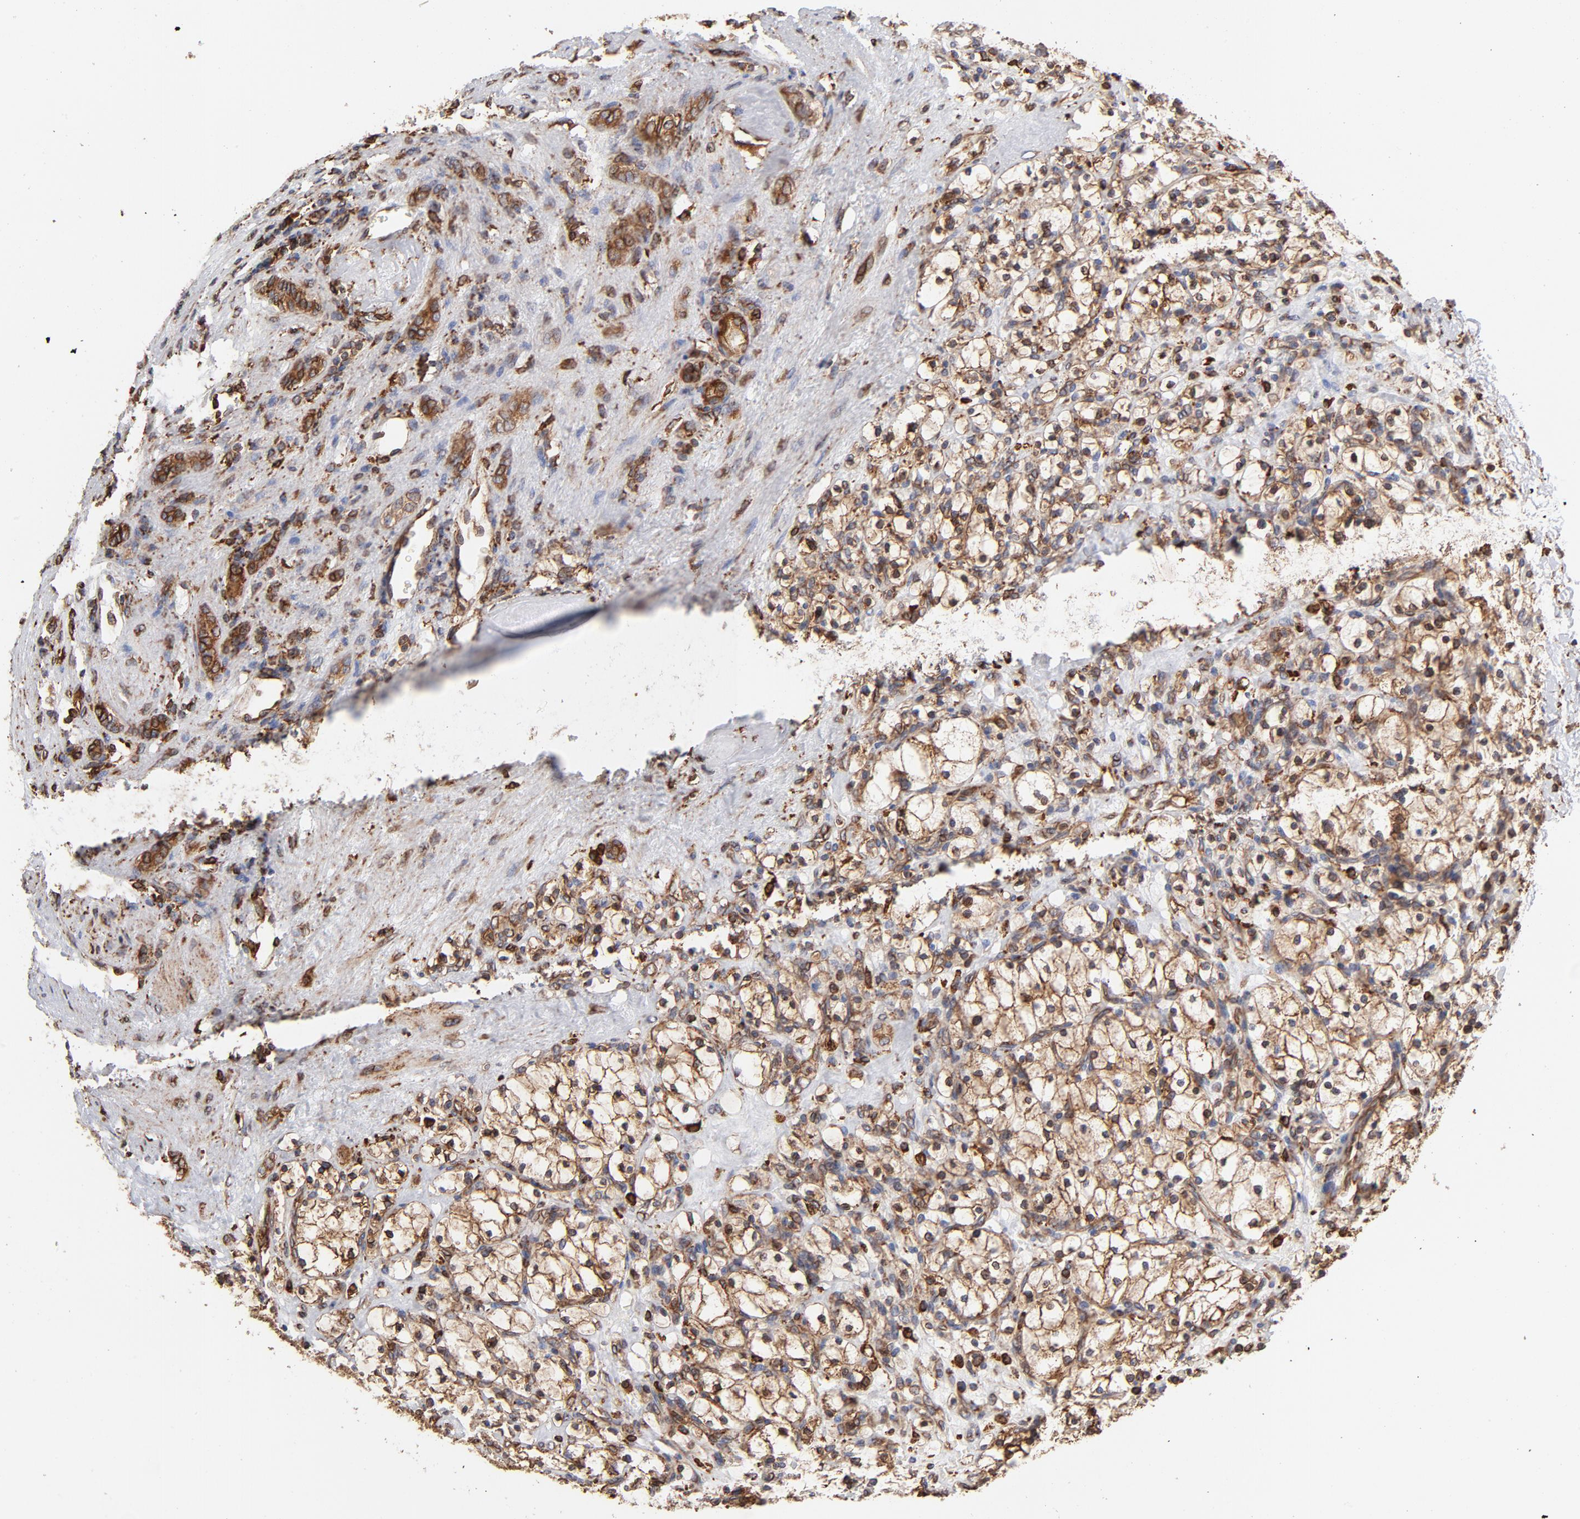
{"staining": {"intensity": "strong", "quantity": ">75%", "location": "cytoplasmic/membranous"}, "tissue": "renal cancer", "cell_type": "Tumor cells", "image_type": "cancer", "snomed": [{"axis": "morphology", "description": "Adenocarcinoma, NOS"}, {"axis": "topography", "description": "Kidney"}], "caption": "Adenocarcinoma (renal) was stained to show a protein in brown. There is high levels of strong cytoplasmic/membranous expression in approximately >75% of tumor cells.", "gene": "CANX", "patient": {"sex": "female", "age": 83}}